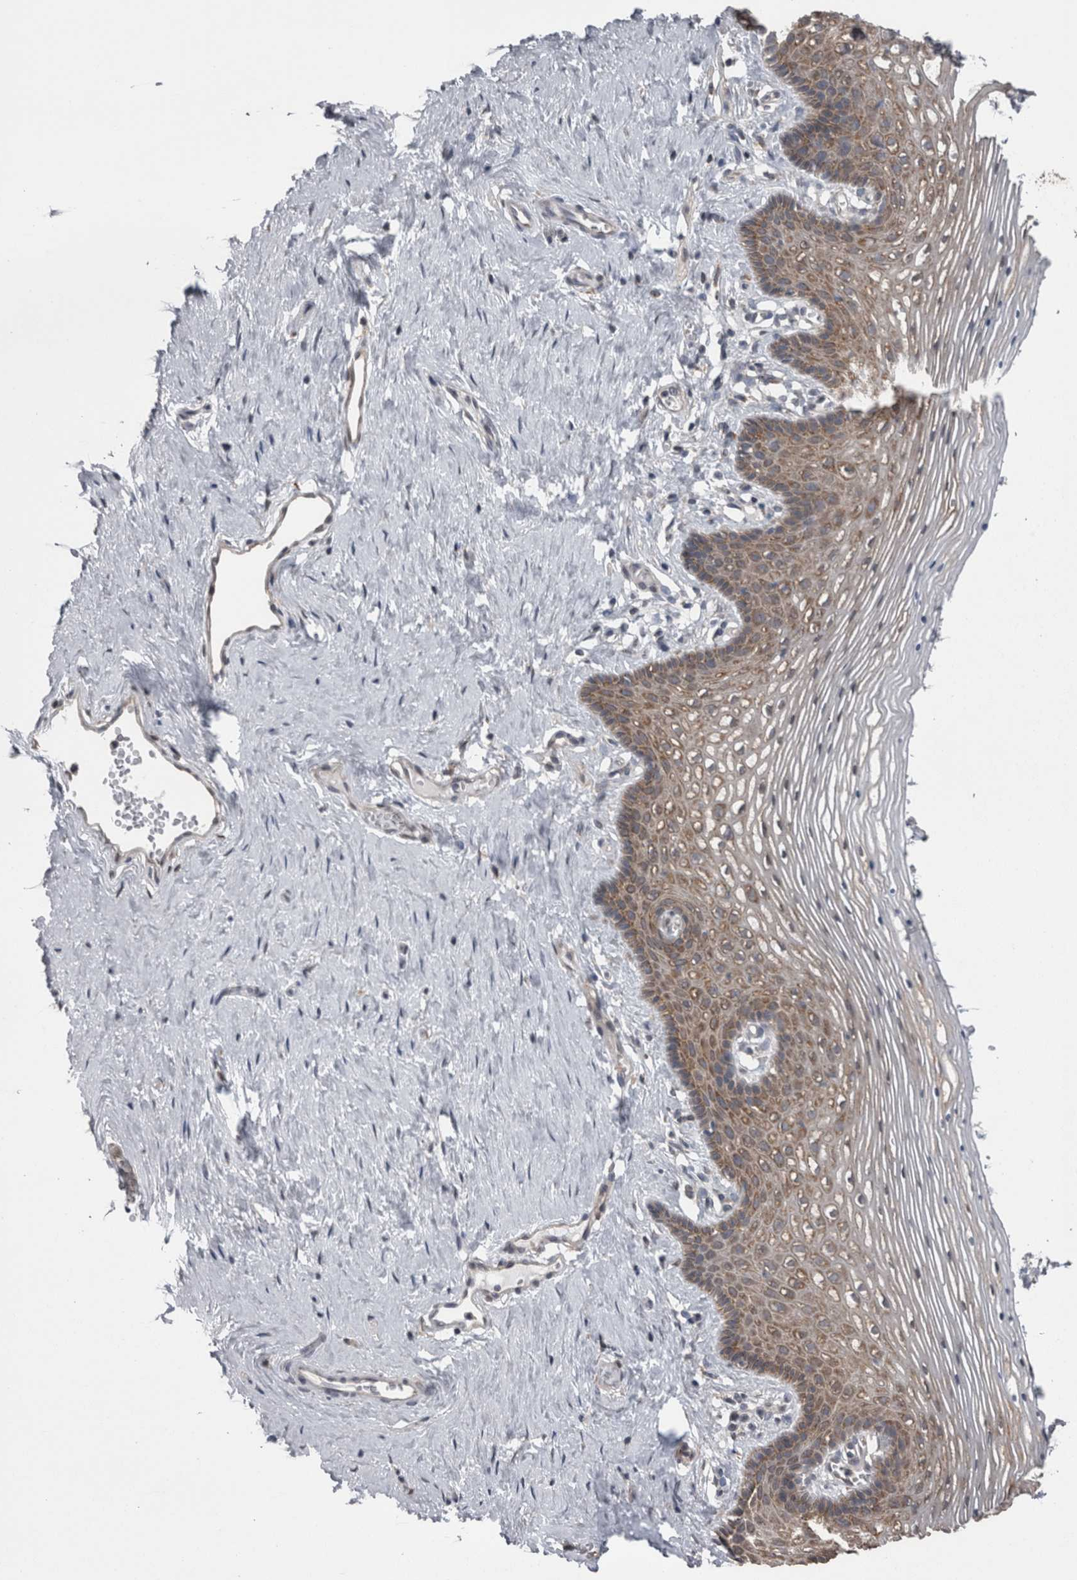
{"staining": {"intensity": "moderate", "quantity": ">75%", "location": "cytoplasmic/membranous"}, "tissue": "vagina", "cell_type": "Squamous epithelial cells", "image_type": "normal", "snomed": [{"axis": "morphology", "description": "Normal tissue, NOS"}, {"axis": "topography", "description": "Vagina"}], "caption": "Brown immunohistochemical staining in unremarkable human vagina reveals moderate cytoplasmic/membranous expression in approximately >75% of squamous epithelial cells. (DAB IHC, brown staining for protein, blue staining for nuclei).", "gene": "DDX6", "patient": {"sex": "female", "age": 32}}